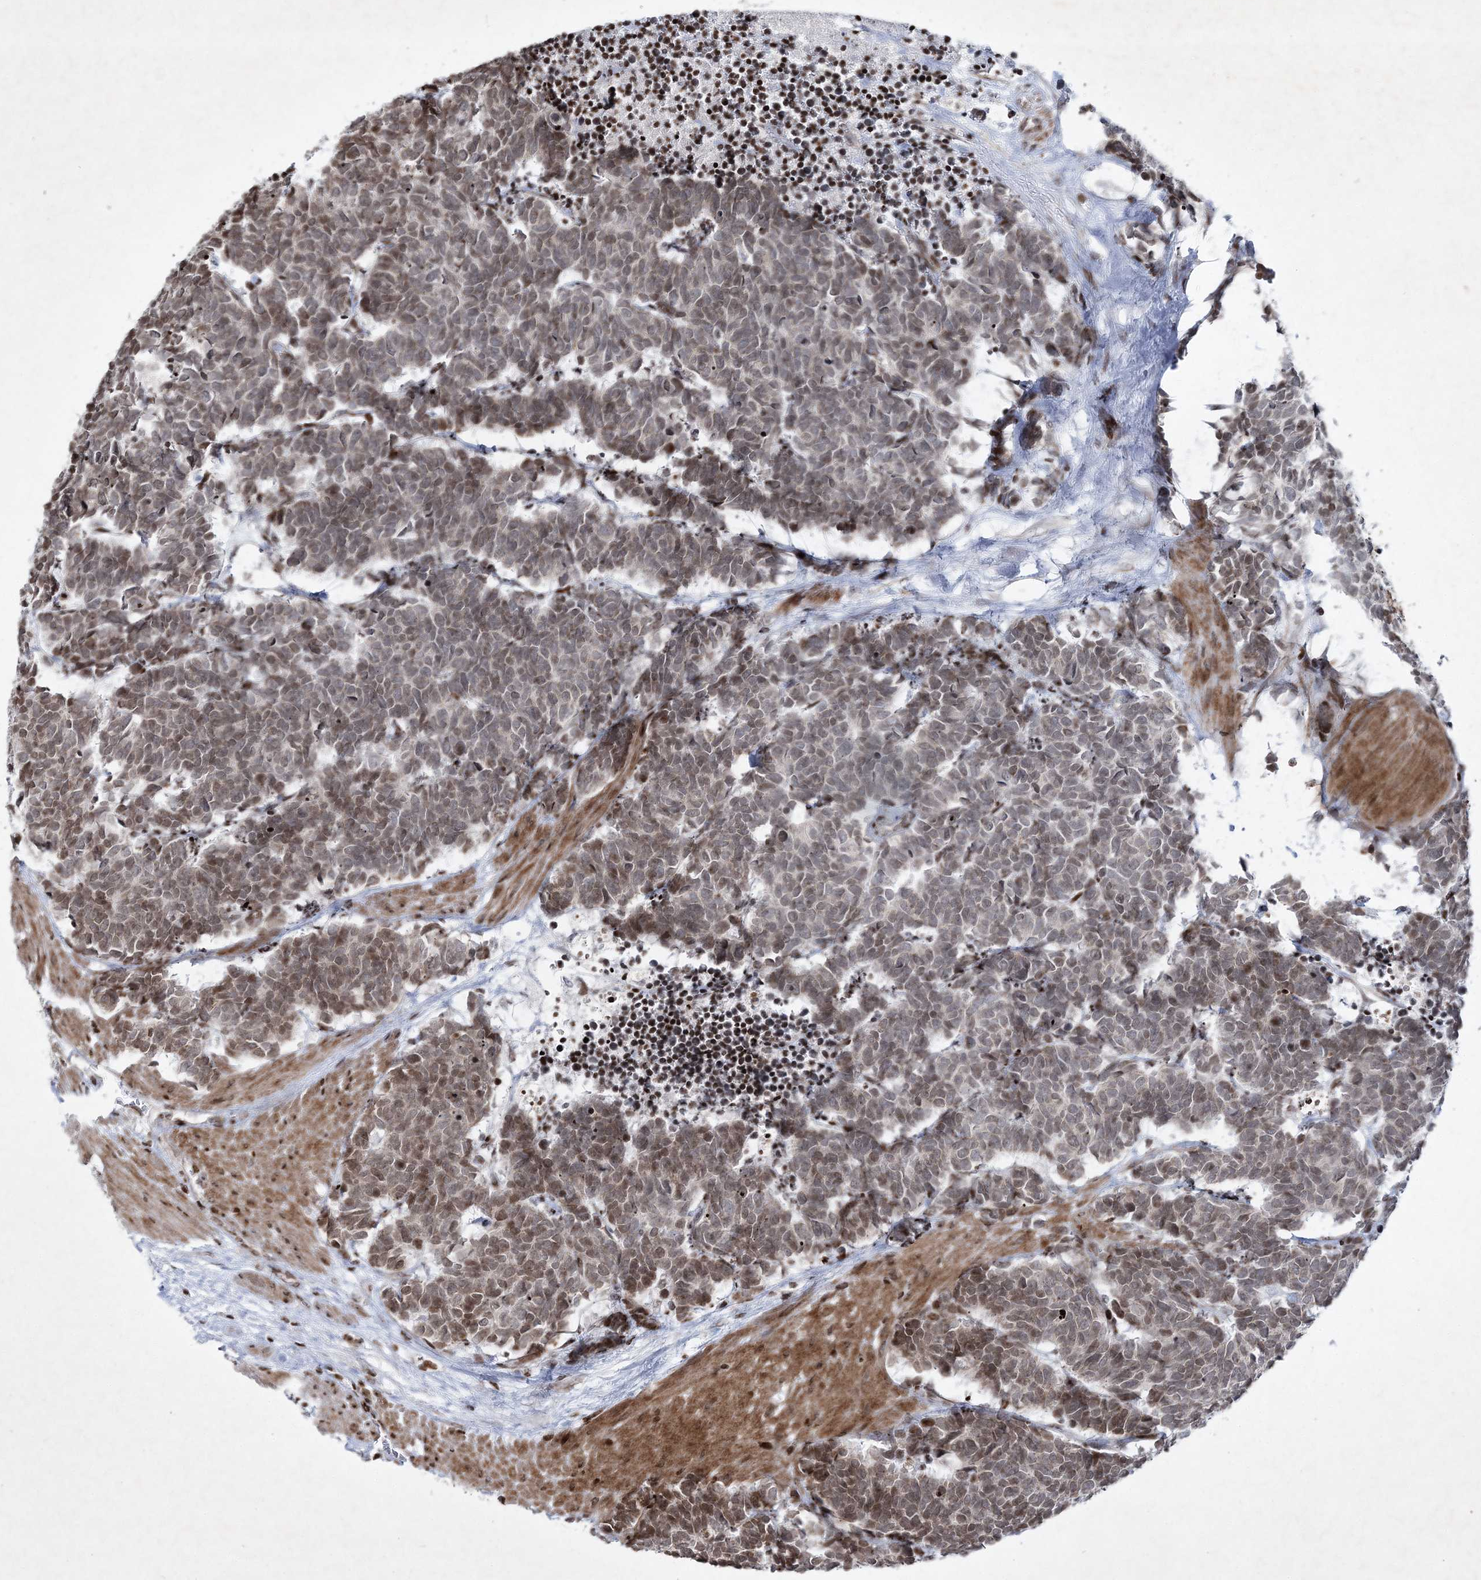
{"staining": {"intensity": "weak", "quantity": ">75%", "location": "nuclear"}, "tissue": "carcinoid", "cell_type": "Tumor cells", "image_type": "cancer", "snomed": [{"axis": "morphology", "description": "Carcinoma, NOS"}, {"axis": "morphology", "description": "Carcinoid, malignant, NOS"}, {"axis": "topography", "description": "Urinary bladder"}], "caption": "Protein staining of malignant carcinoid tissue reveals weak nuclear expression in approximately >75% of tumor cells.", "gene": "SMIM29", "patient": {"sex": "male", "age": 57}}